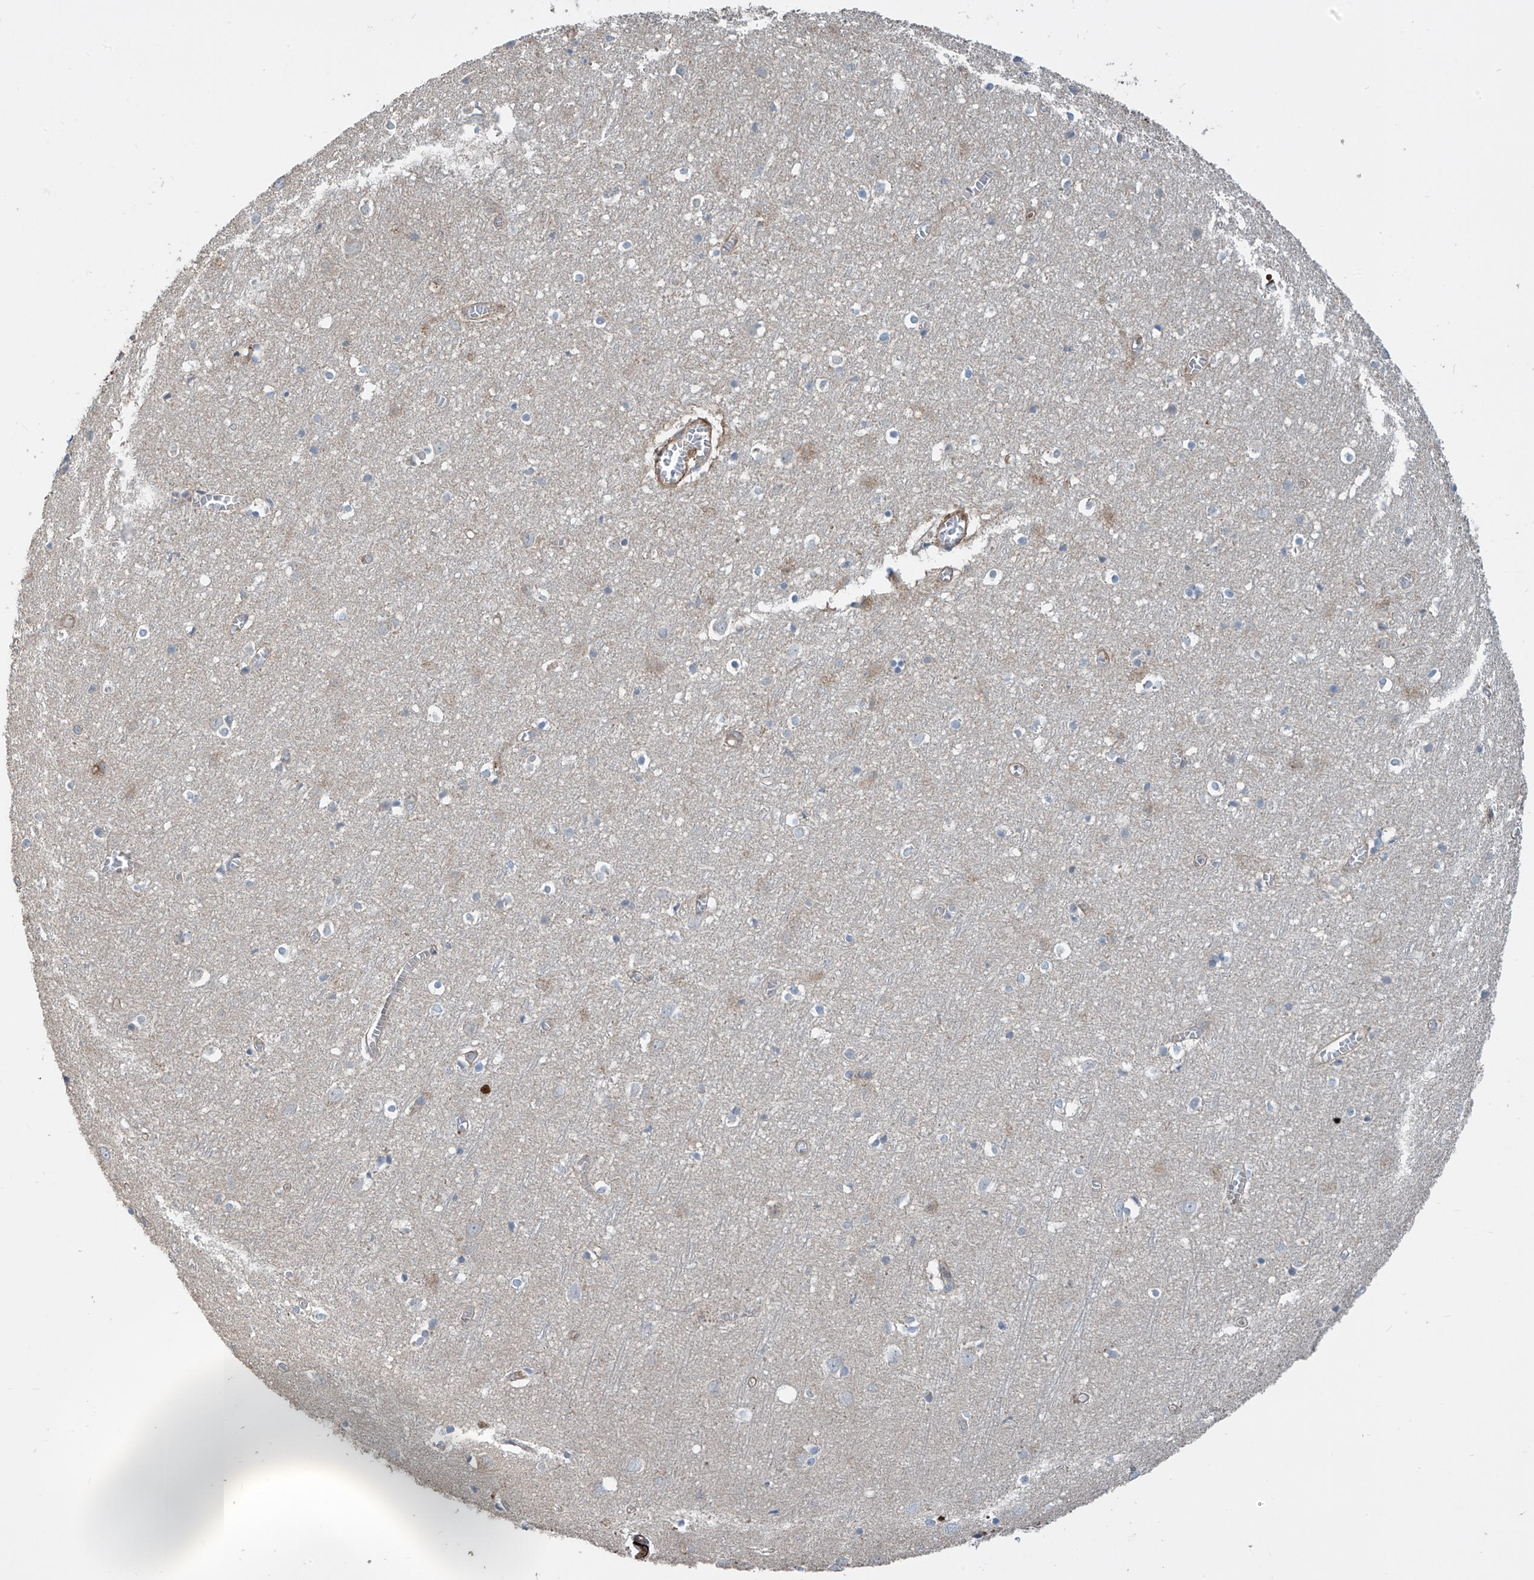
{"staining": {"intensity": "negative", "quantity": "none", "location": "none"}, "tissue": "cerebral cortex", "cell_type": "Endothelial cells", "image_type": "normal", "snomed": [{"axis": "morphology", "description": "Normal tissue, NOS"}, {"axis": "topography", "description": "Cerebral cortex"}], "caption": "Endothelial cells show no significant protein positivity in normal cerebral cortex. (Immunohistochemistry, brightfield microscopy, high magnification).", "gene": "SH3BGRL3", "patient": {"sex": "female", "age": 64}}